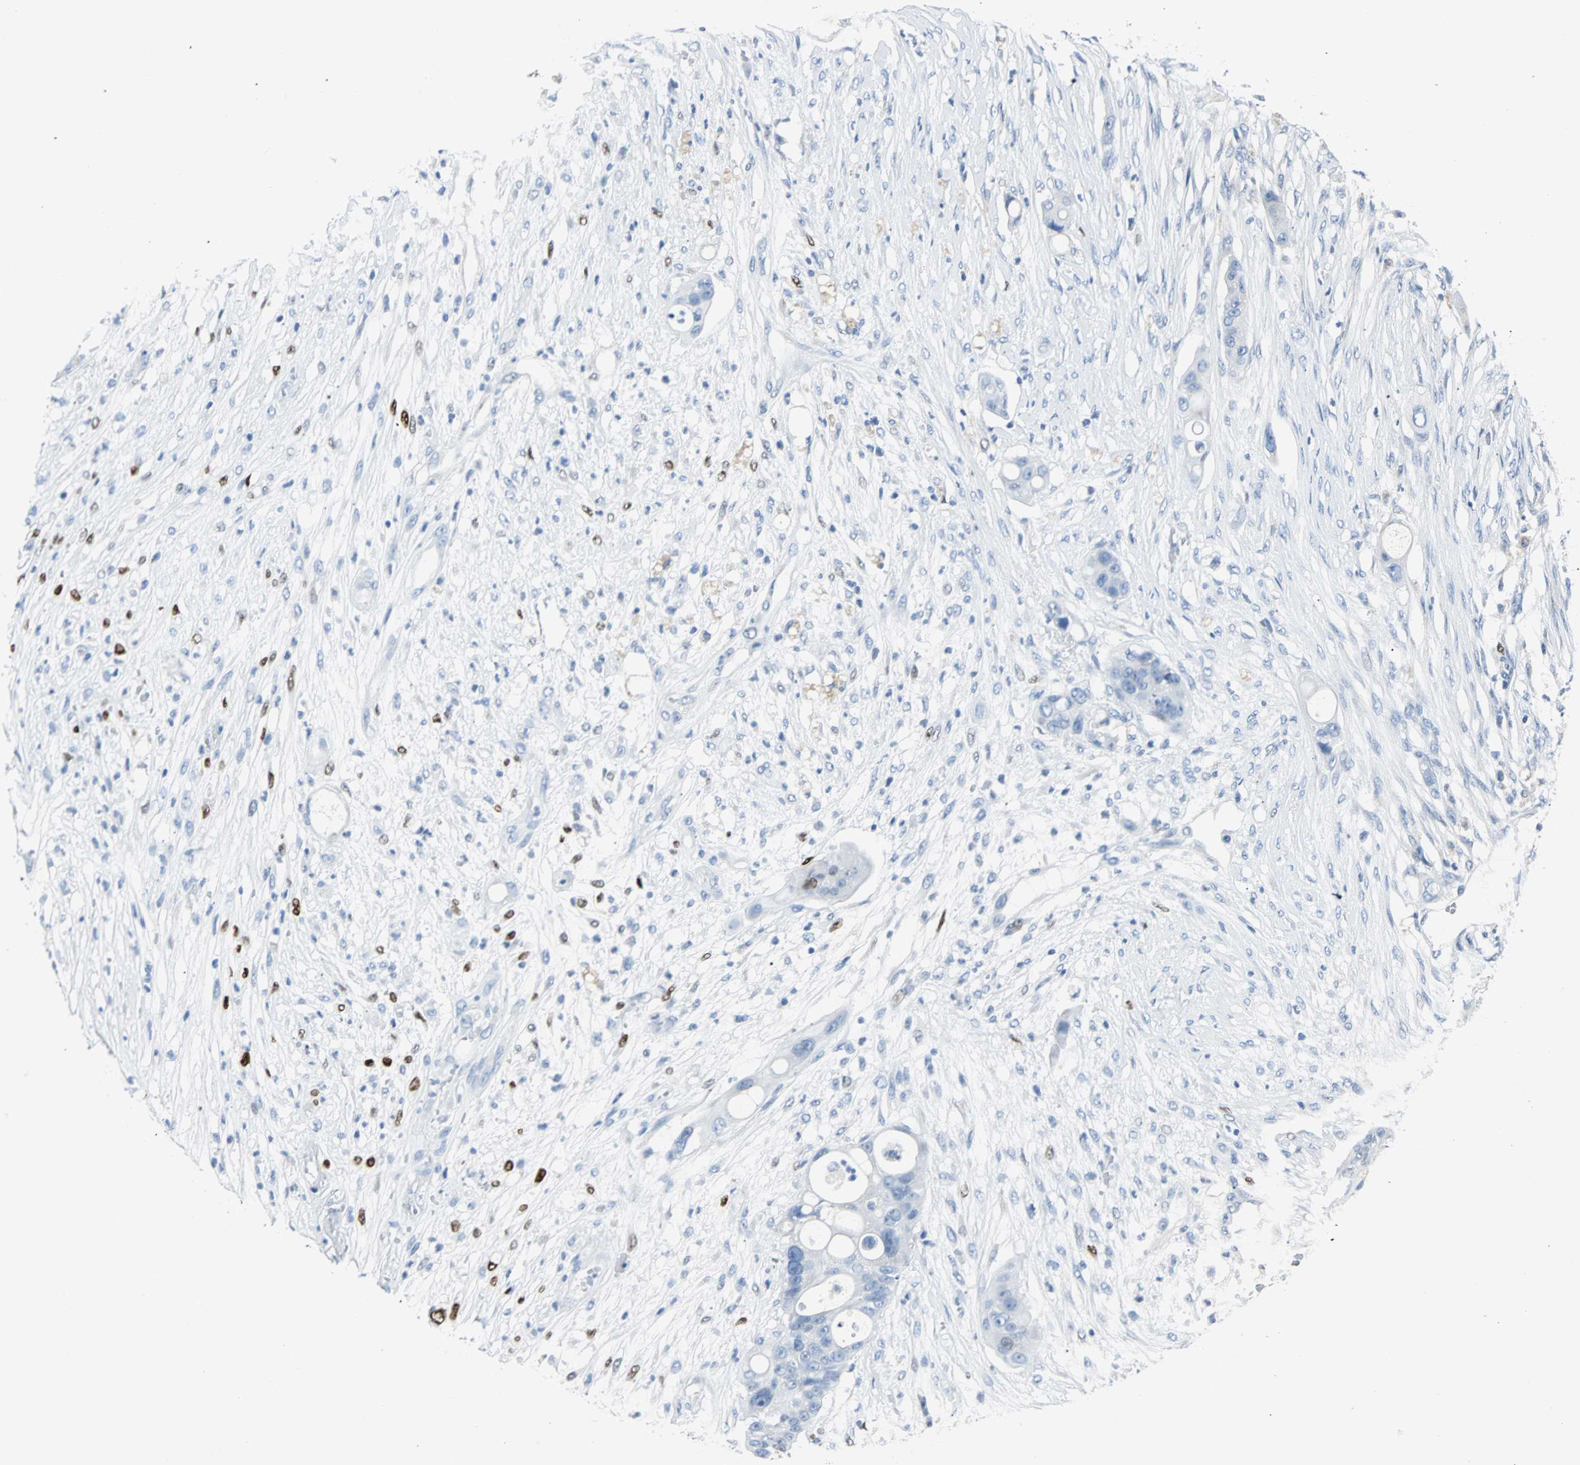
{"staining": {"intensity": "weak", "quantity": "<25%", "location": "nuclear"}, "tissue": "colorectal cancer", "cell_type": "Tumor cells", "image_type": "cancer", "snomed": [{"axis": "morphology", "description": "Adenocarcinoma, NOS"}, {"axis": "topography", "description": "Colon"}], "caption": "This is a photomicrograph of immunohistochemistry staining of colorectal cancer (adenocarcinoma), which shows no expression in tumor cells.", "gene": "IL33", "patient": {"sex": "female", "age": 57}}